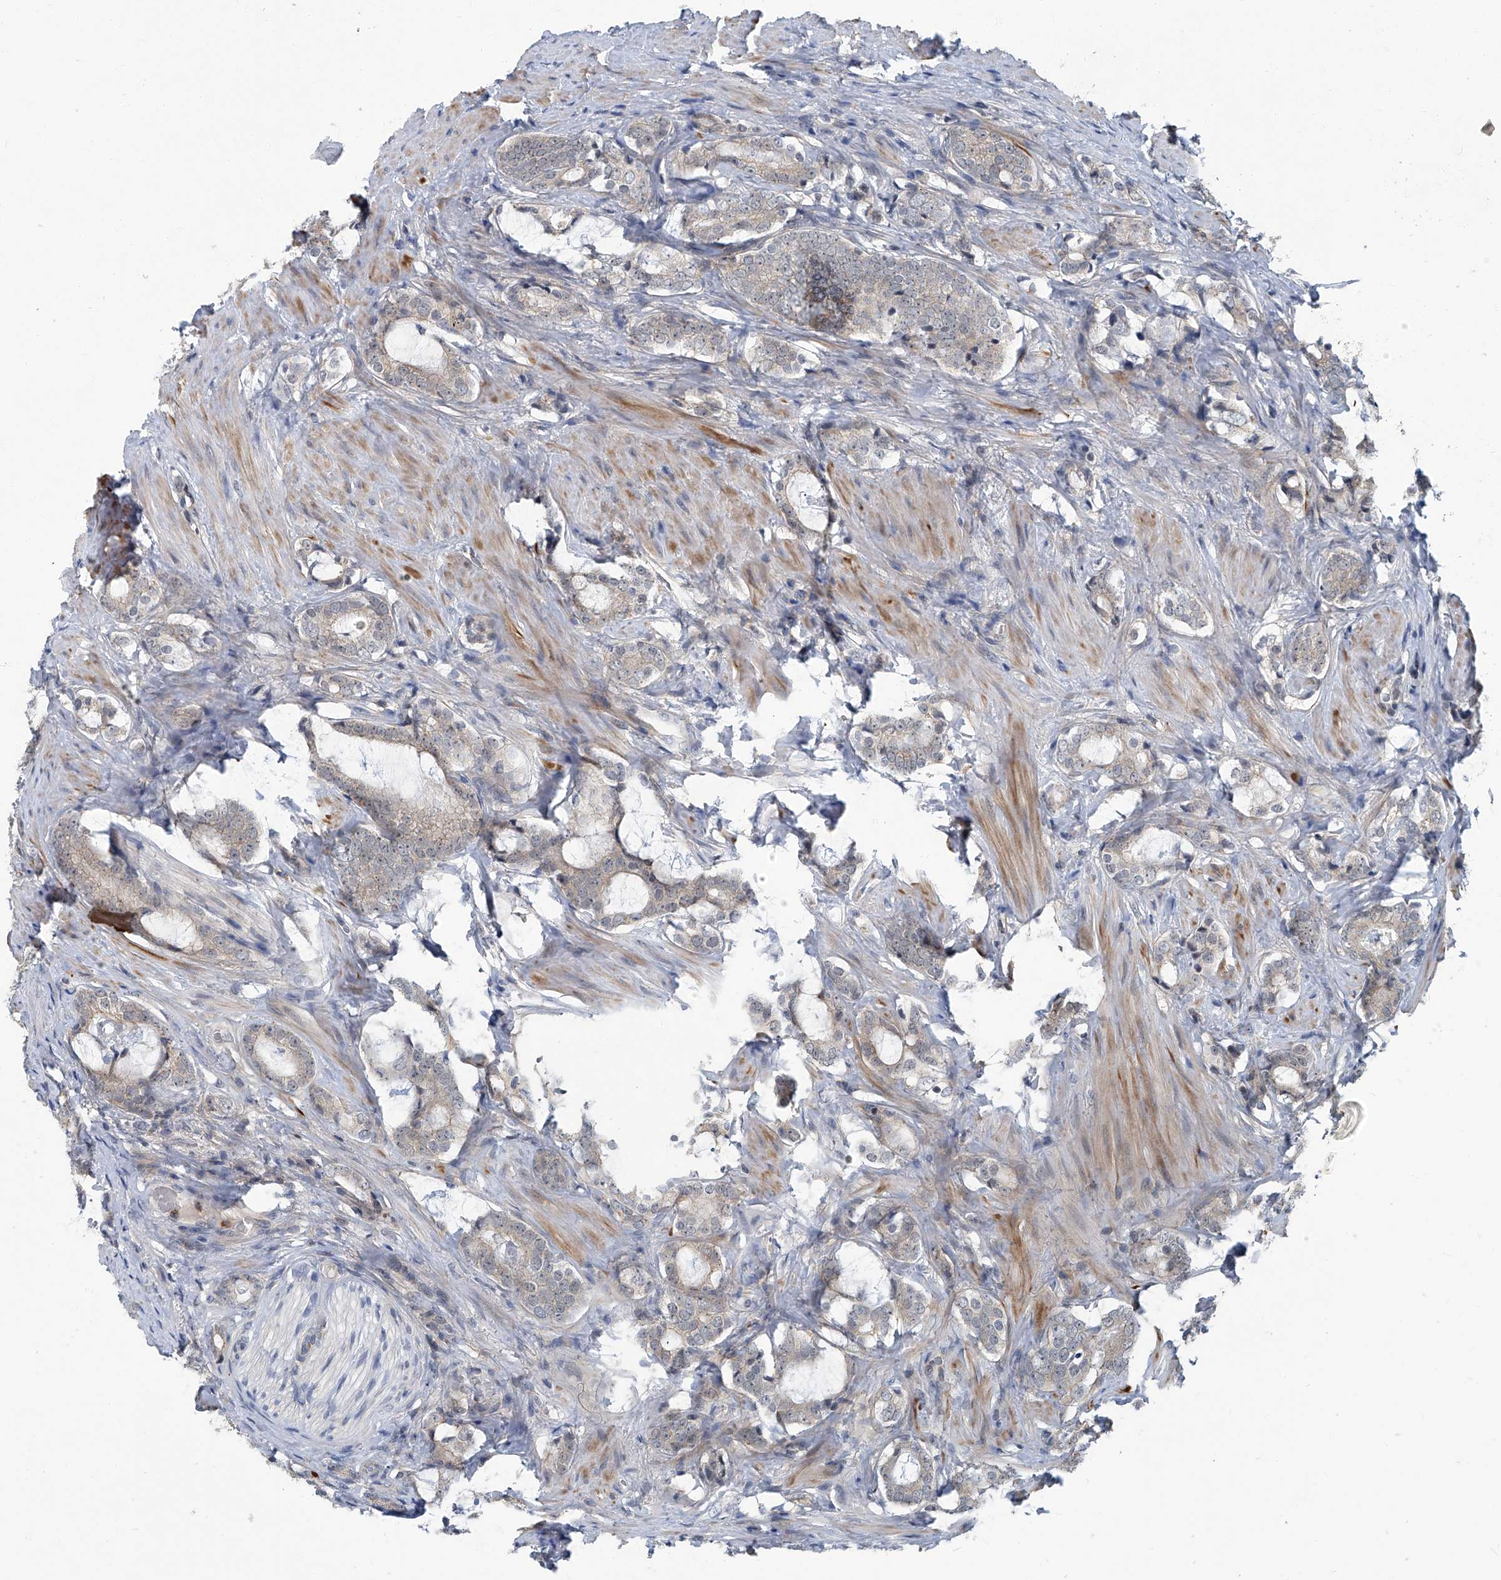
{"staining": {"intensity": "negative", "quantity": "none", "location": "none"}, "tissue": "prostate cancer", "cell_type": "Tumor cells", "image_type": "cancer", "snomed": [{"axis": "morphology", "description": "Adenocarcinoma, High grade"}, {"axis": "topography", "description": "Prostate"}], "caption": "High magnification brightfield microscopy of prostate cancer stained with DAB (brown) and counterstained with hematoxylin (blue): tumor cells show no significant positivity.", "gene": "AKNAD1", "patient": {"sex": "male", "age": 63}}